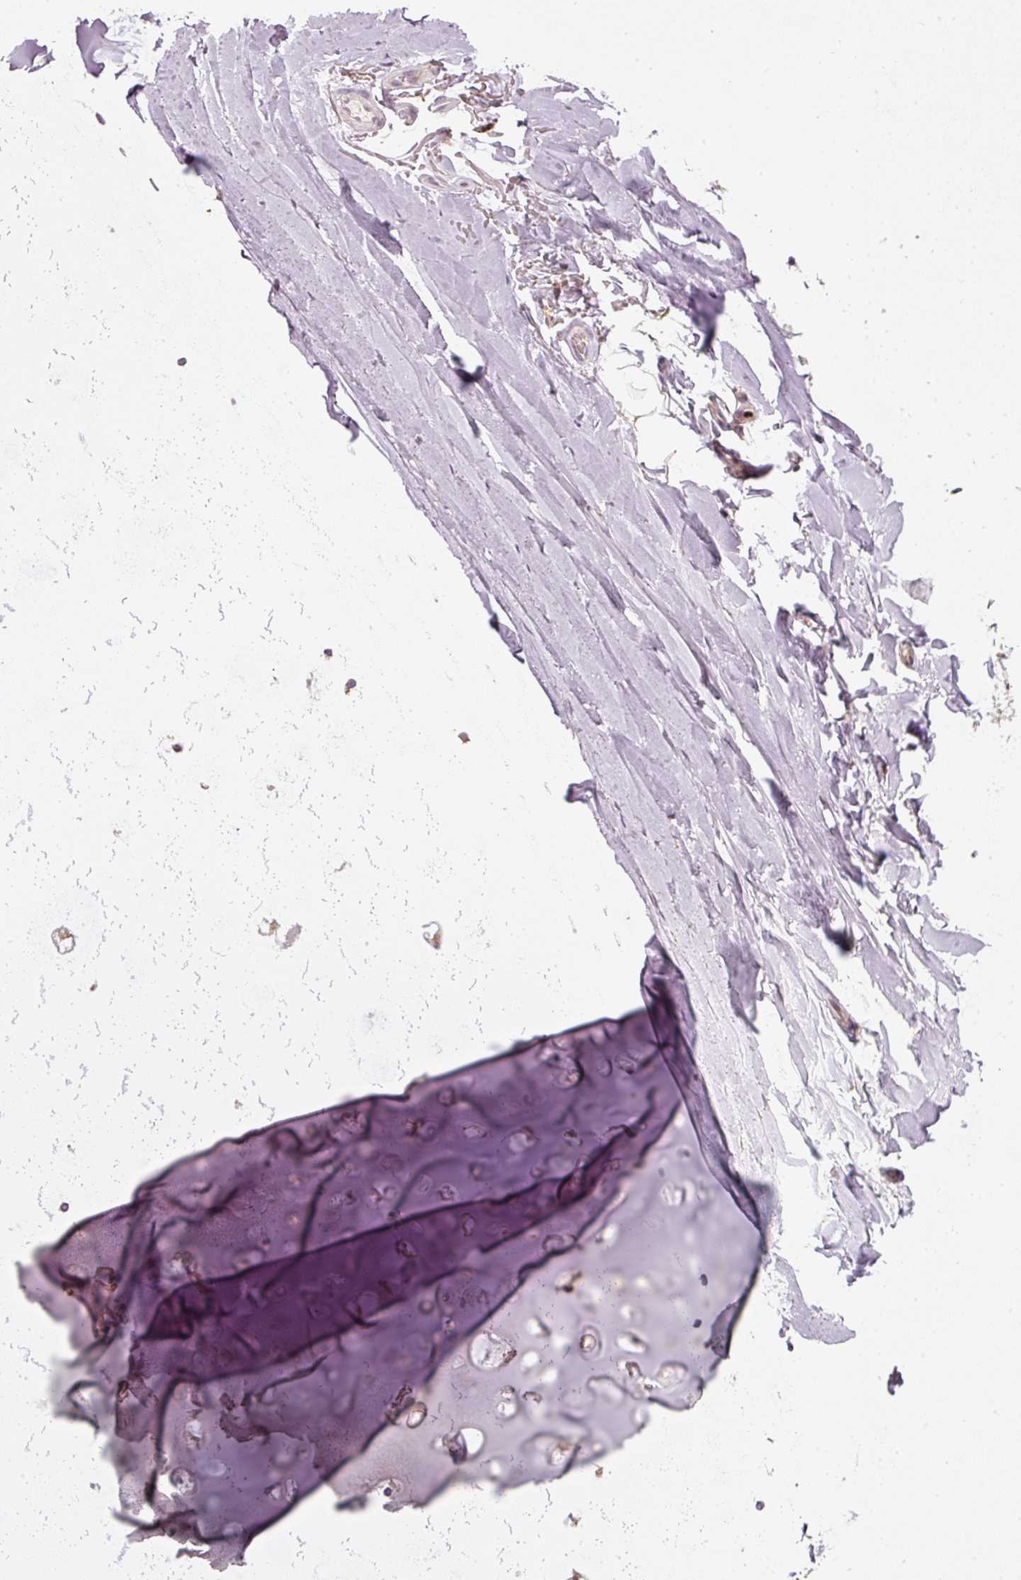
{"staining": {"intensity": "negative", "quantity": "none", "location": "none"}, "tissue": "adipose tissue", "cell_type": "Adipocytes", "image_type": "normal", "snomed": [{"axis": "morphology", "description": "Normal tissue, NOS"}, {"axis": "morphology", "description": "Squamous cell carcinoma, NOS"}, {"axis": "topography", "description": "Bronchus"}, {"axis": "topography", "description": "Lung"}], "caption": "Human adipose tissue stained for a protein using immunohistochemistry (IHC) reveals no positivity in adipocytes.", "gene": "MTHFD1L", "patient": {"sex": "female", "age": 70}}